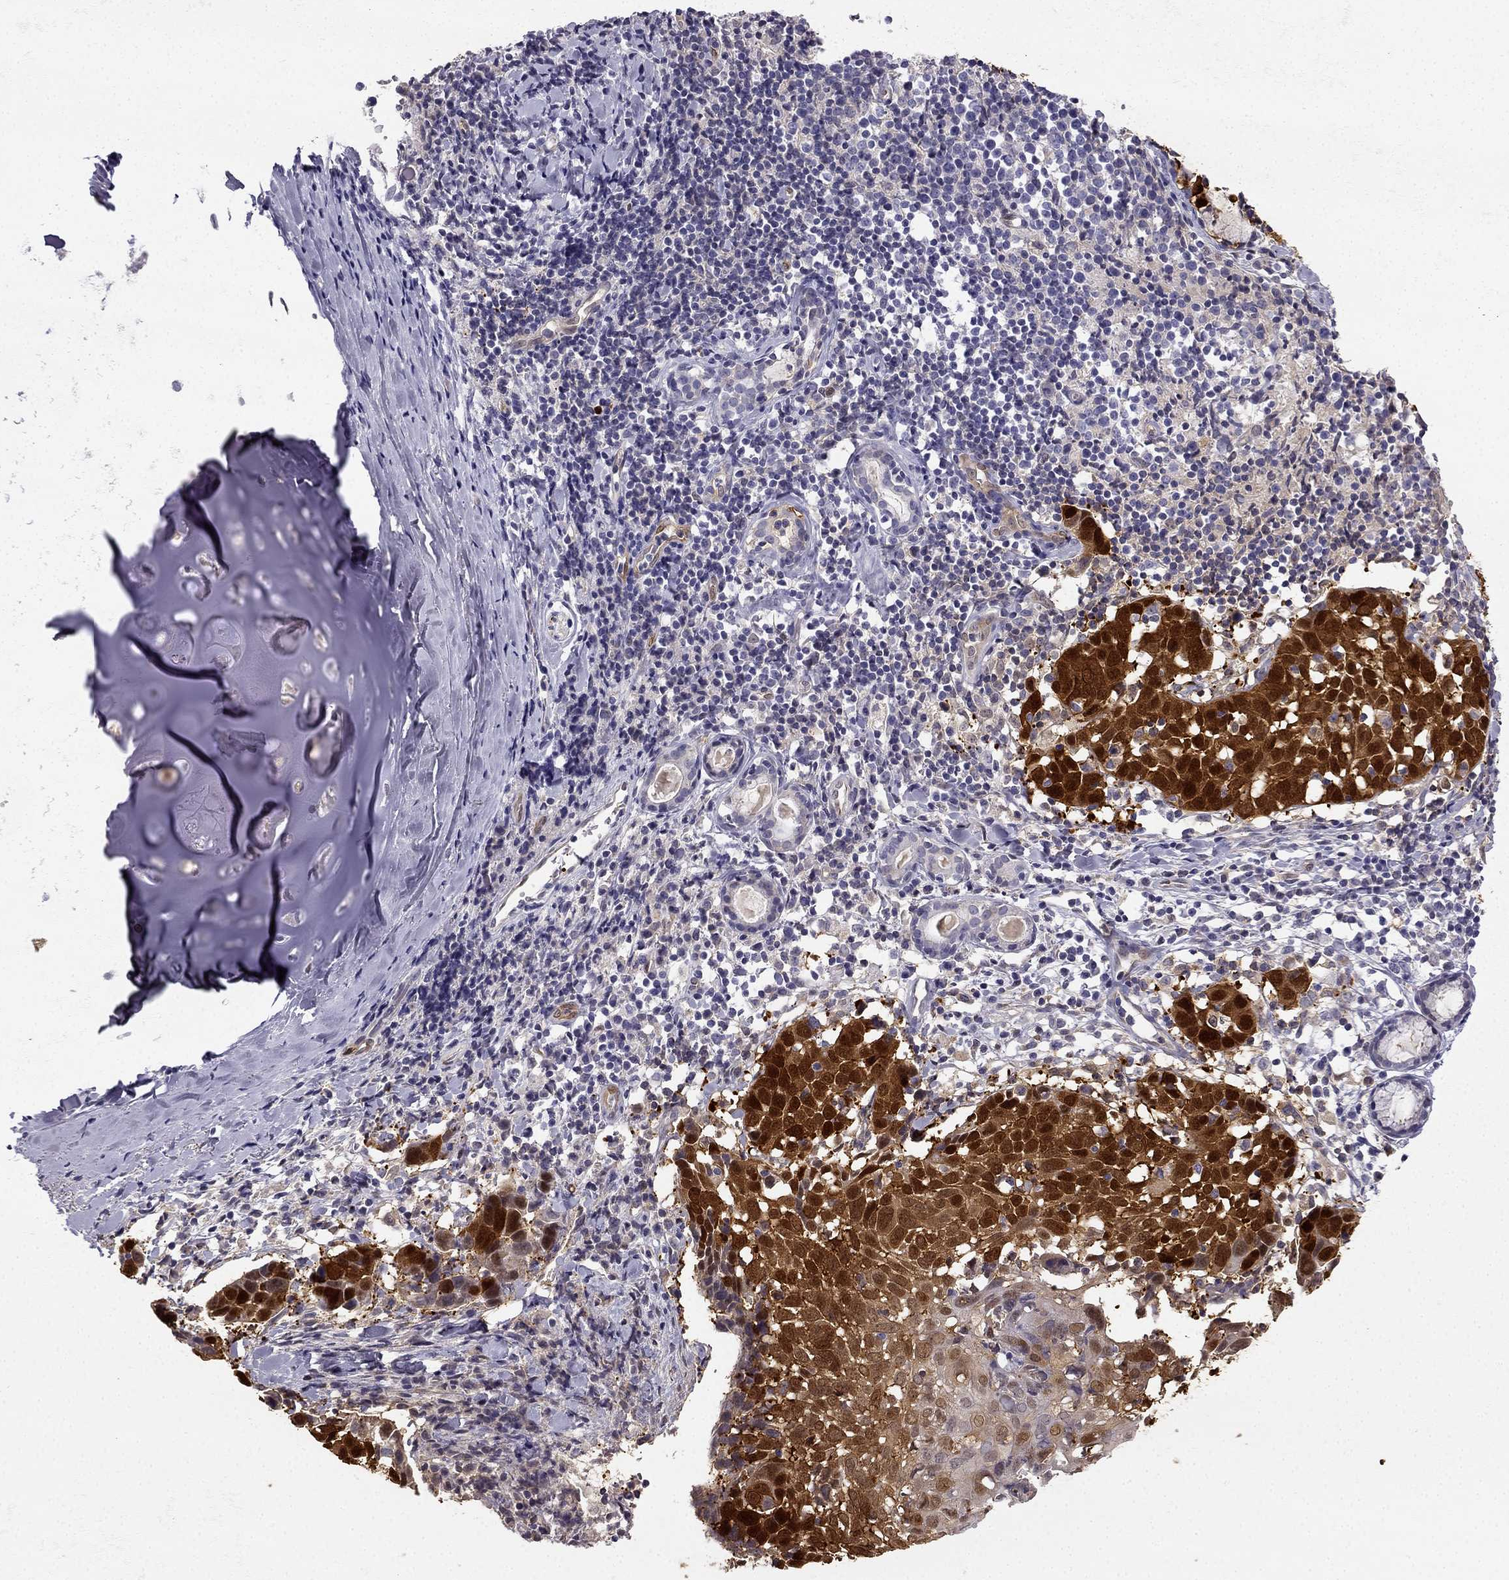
{"staining": {"intensity": "strong", "quantity": ">75%", "location": "cytoplasmic/membranous"}, "tissue": "lung cancer", "cell_type": "Tumor cells", "image_type": "cancer", "snomed": [{"axis": "morphology", "description": "Squamous cell carcinoma, NOS"}, {"axis": "topography", "description": "Lung"}], "caption": "Tumor cells show strong cytoplasmic/membranous positivity in about >75% of cells in lung squamous cell carcinoma. Using DAB (brown) and hematoxylin (blue) stains, captured at high magnification using brightfield microscopy.", "gene": "NQO1", "patient": {"sex": "male", "age": 57}}